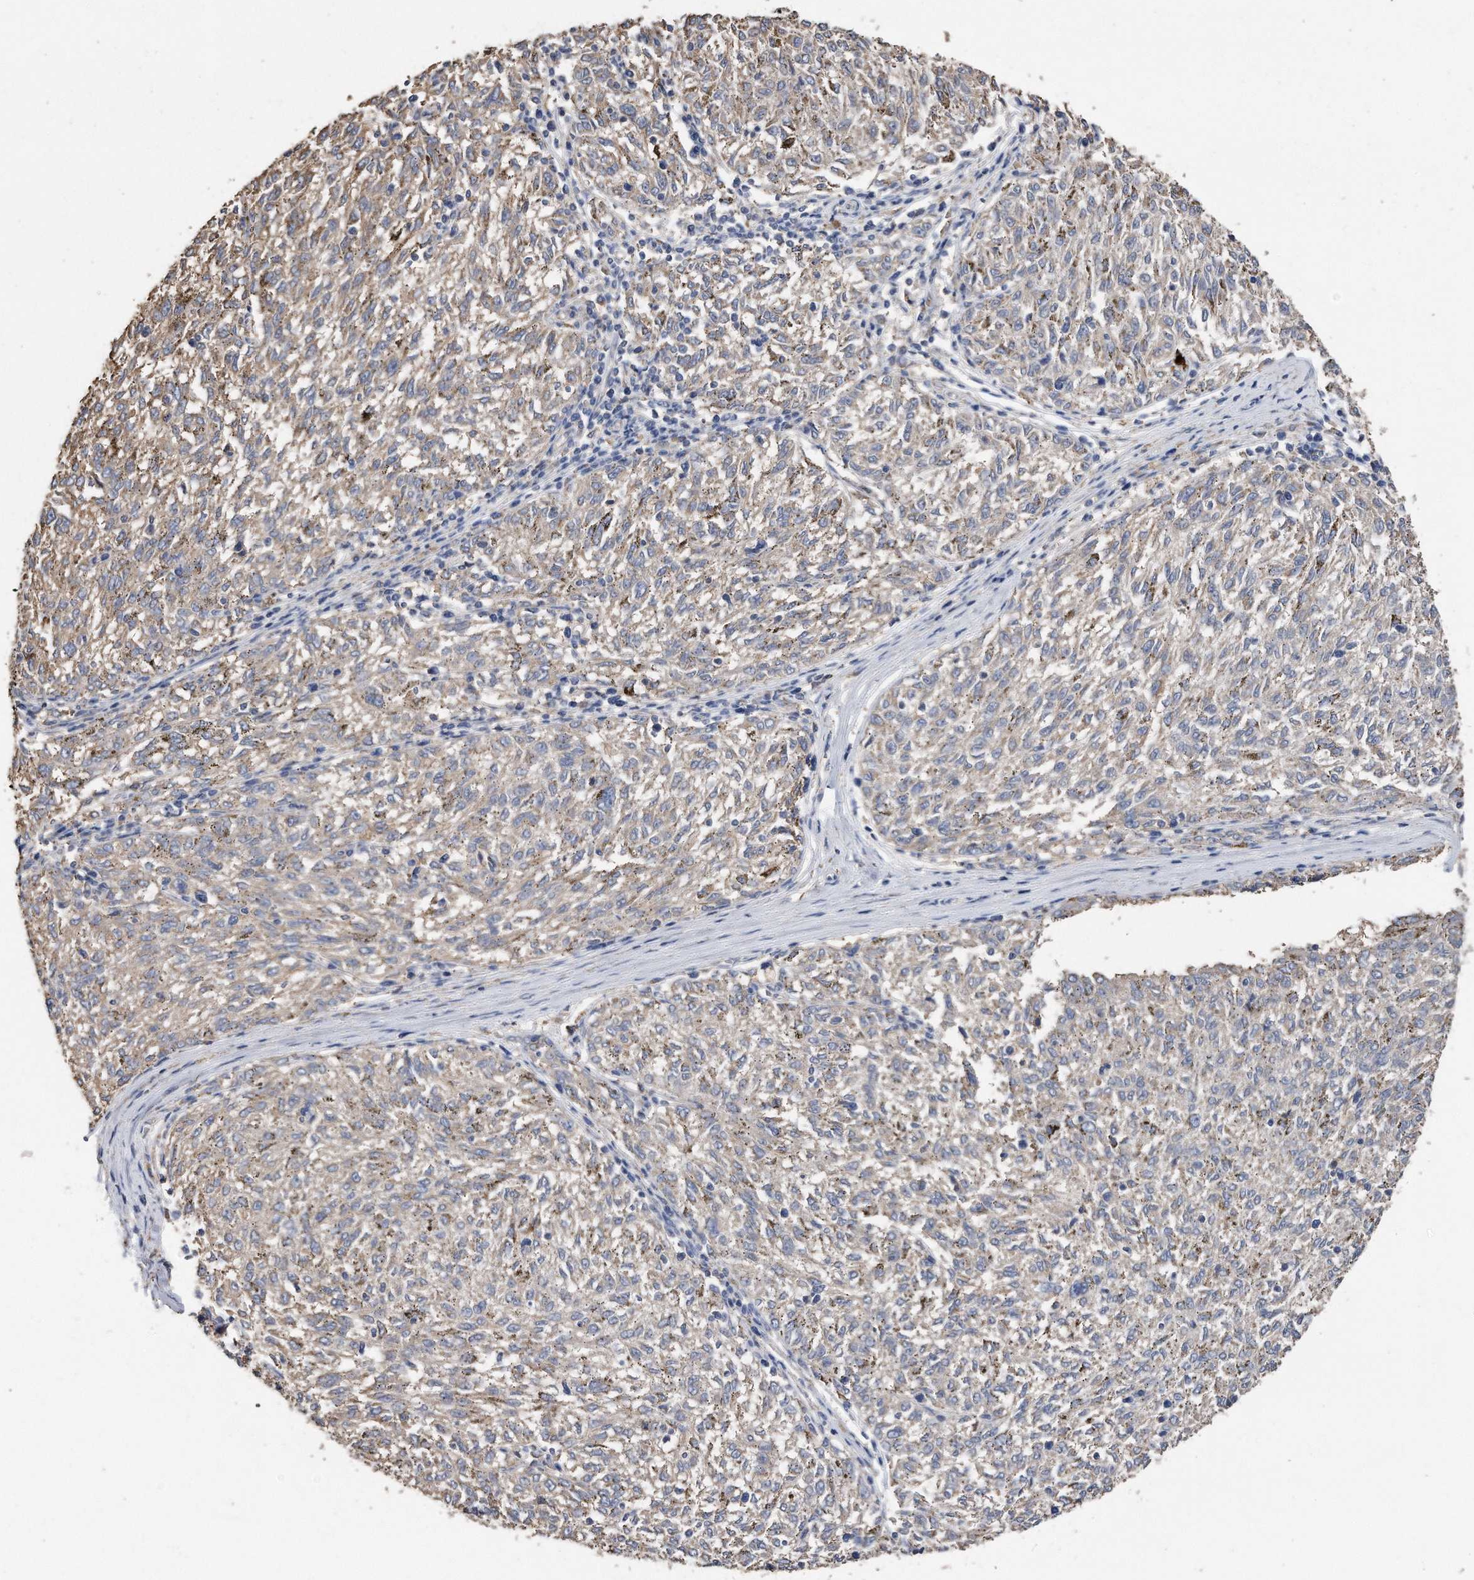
{"staining": {"intensity": "weak", "quantity": ">75%", "location": "cytoplasmic/membranous"}, "tissue": "melanoma", "cell_type": "Tumor cells", "image_type": "cancer", "snomed": [{"axis": "morphology", "description": "Malignant melanoma, NOS"}, {"axis": "topography", "description": "Skin"}], "caption": "Immunohistochemical staining of malignant melanoma reveals weak cytoplasmic/membranous protein expression in about >75% of tumor cells. The staining was performed using DAB to visualize the protein expression in brown, while the nuclei were stained in blue with hematoxylin (Magnification: 20x).", "gene": "CDCP1", "patient": {"sex": "female", "age": 72}}